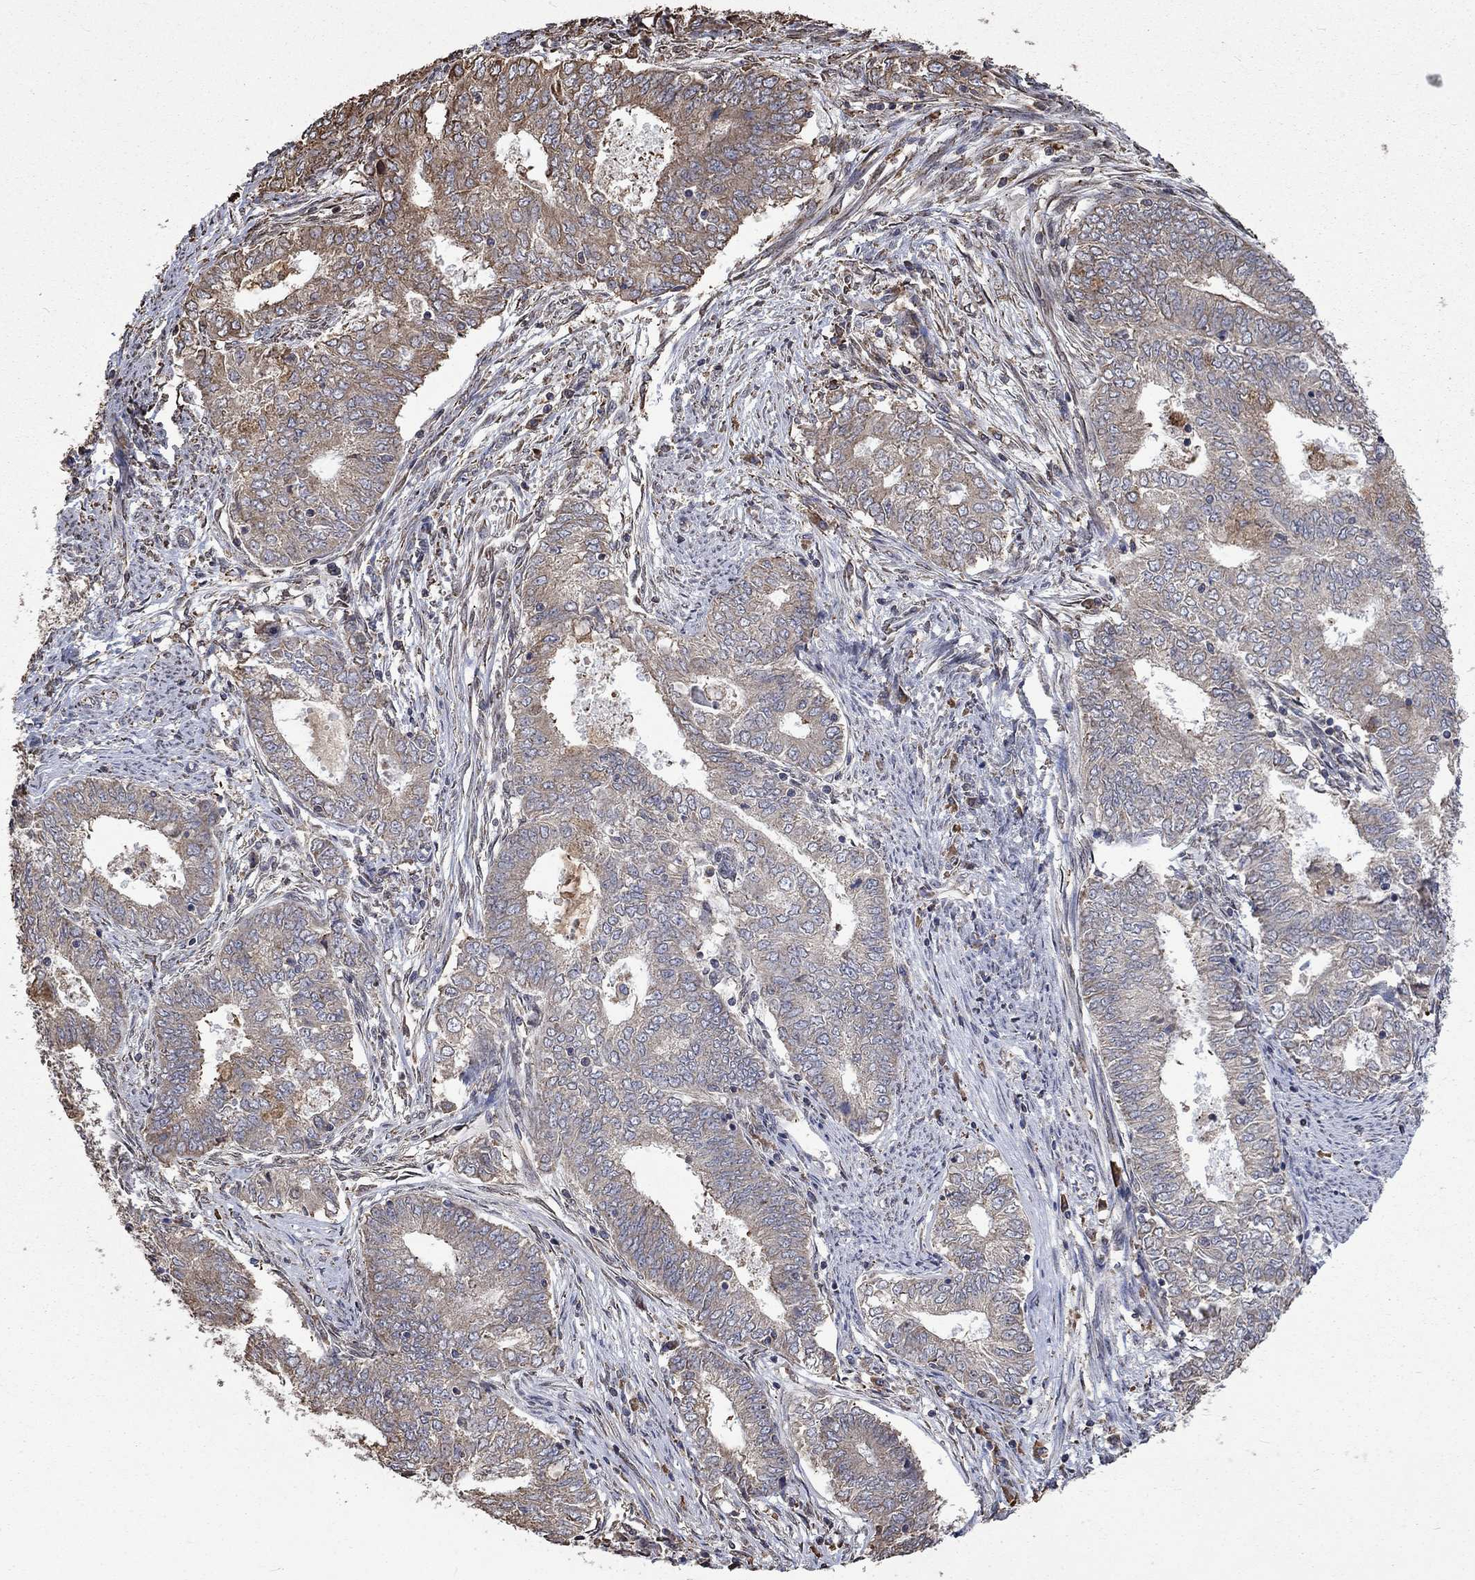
{"staining": {"intensity": "moderate", "quantity": "<25%", "location": "cytoplasmic/membranous"}, "tissue": "endometrial cancer", "cell_type": "Tumor cells", "image_type": "cancer", "snomed": [{"axis": "morphology", "description": "Adenocarcinoma, NOS"}, {"axis": "topography", "description": "Endometrium"}], "caption": "DAB (3,3'-diaminobenzidine) immunohistochemical staining of human endometrial cancer (adenocarcinoma) demonstrates moderate cytoplasmic/membranous protein expression in approximately <25% of tumor cells. (Stains: DAB (3,3'-diaminobenzidine) in brown, nuclei in blue, Microscopy: brightfield microscopy at high magnification).", "gene": "ESRRA", "patient": {"sex": "female", "age": 62}}